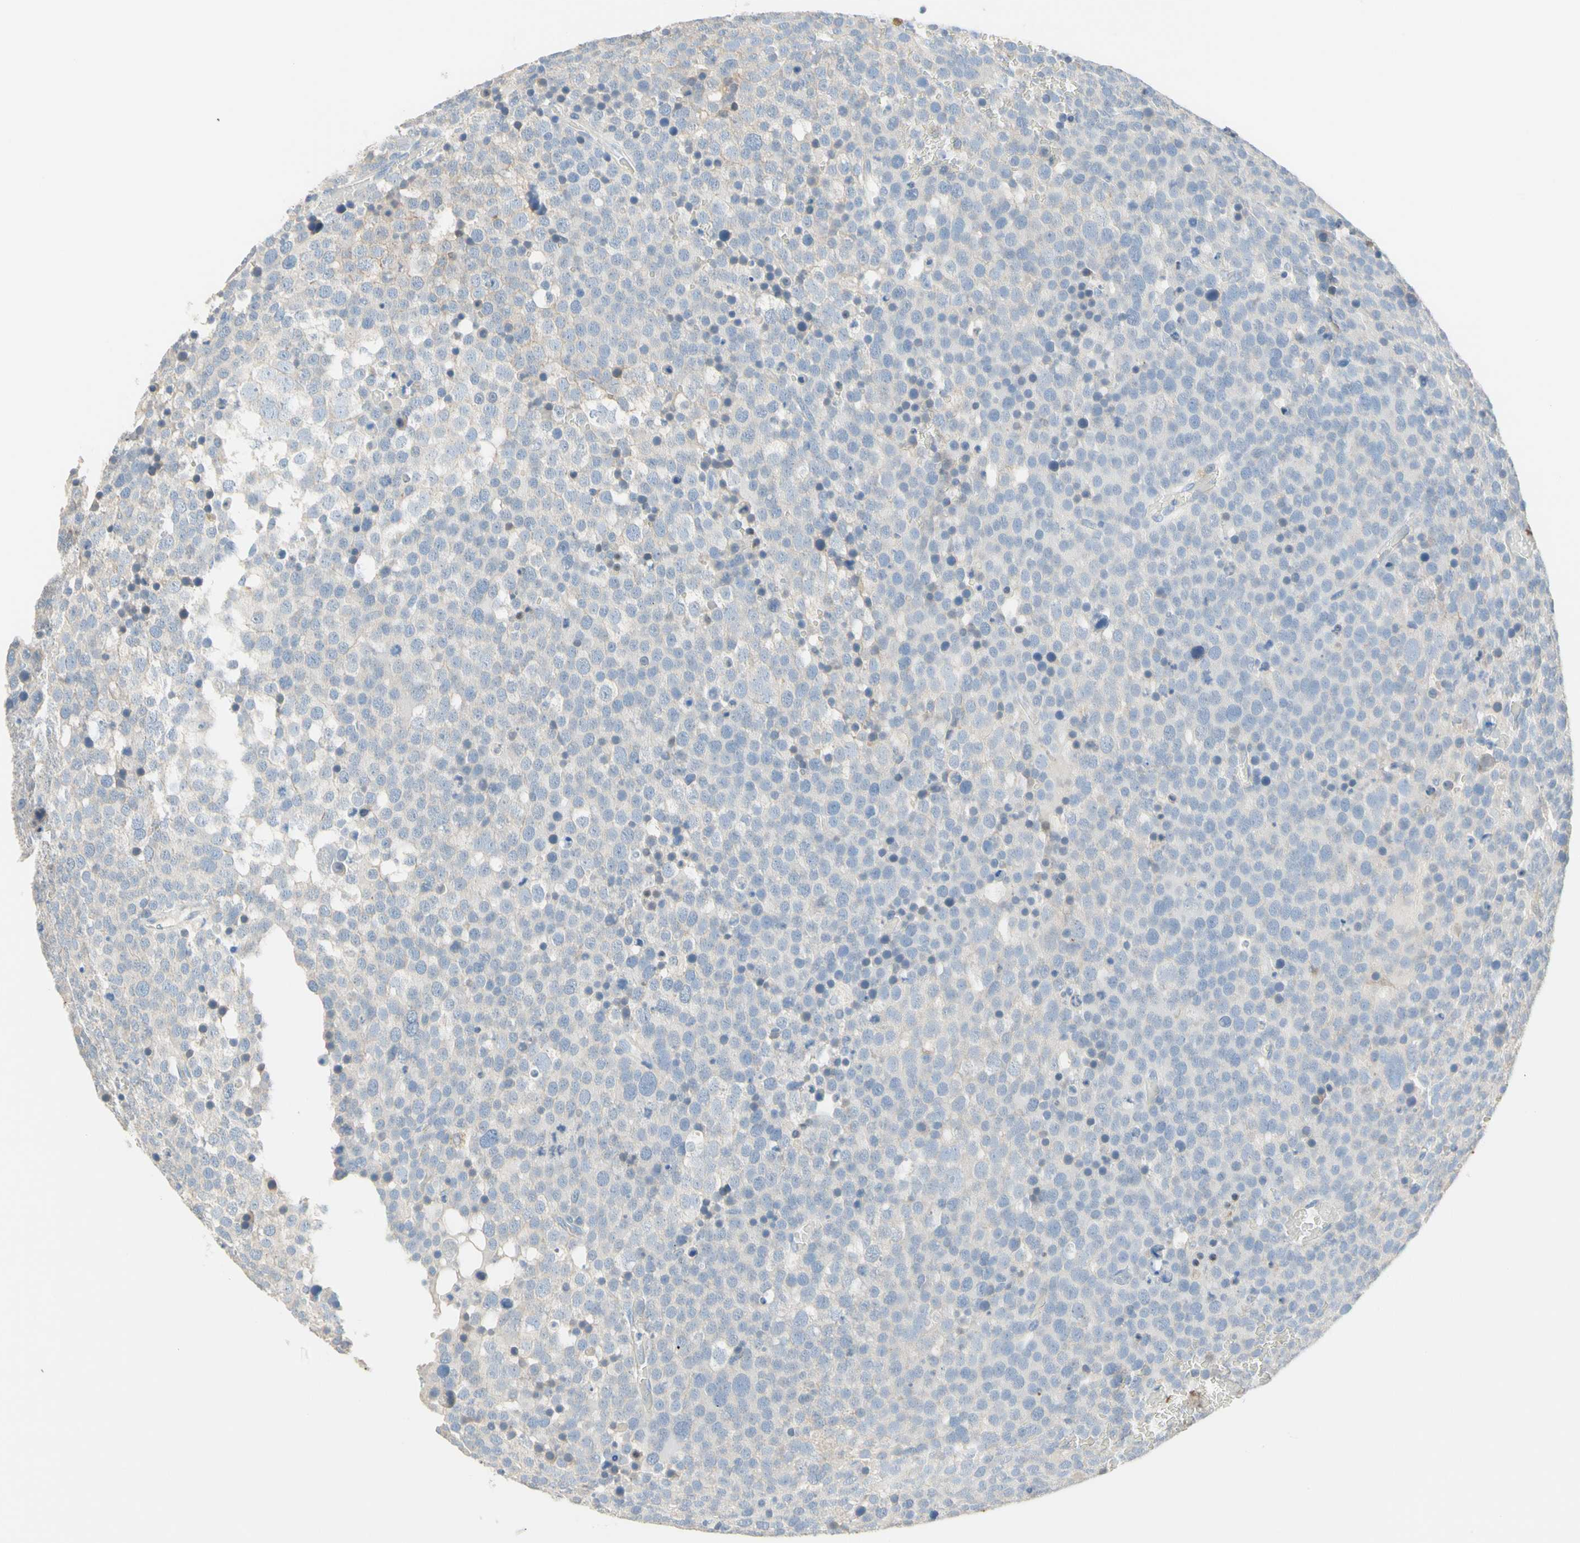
{"staining": {"intensity": "moderate", "quantity": "<25%", "location": "cytoplasmic/membranous"}, "tissue": "testis cancer", "cell_type": "Tumor cells", "image_type": "cancer", "snomed": [{"axis": "morphology", "description": "Seminoma, NOS"}, {"axis": "topography", "description": "Testis"}], "caption": "The photomicrograph reveals immunohistochemical staining of testis seminoma. There is moderate cytoplasmic/membranous positivity is identified in about <25% of tumor cells. The protein of interest is shown in brown color, while the nuclei are stained blue.", "gene": "NECTIN4", "patient": {"sex": "male", "age": 71}}